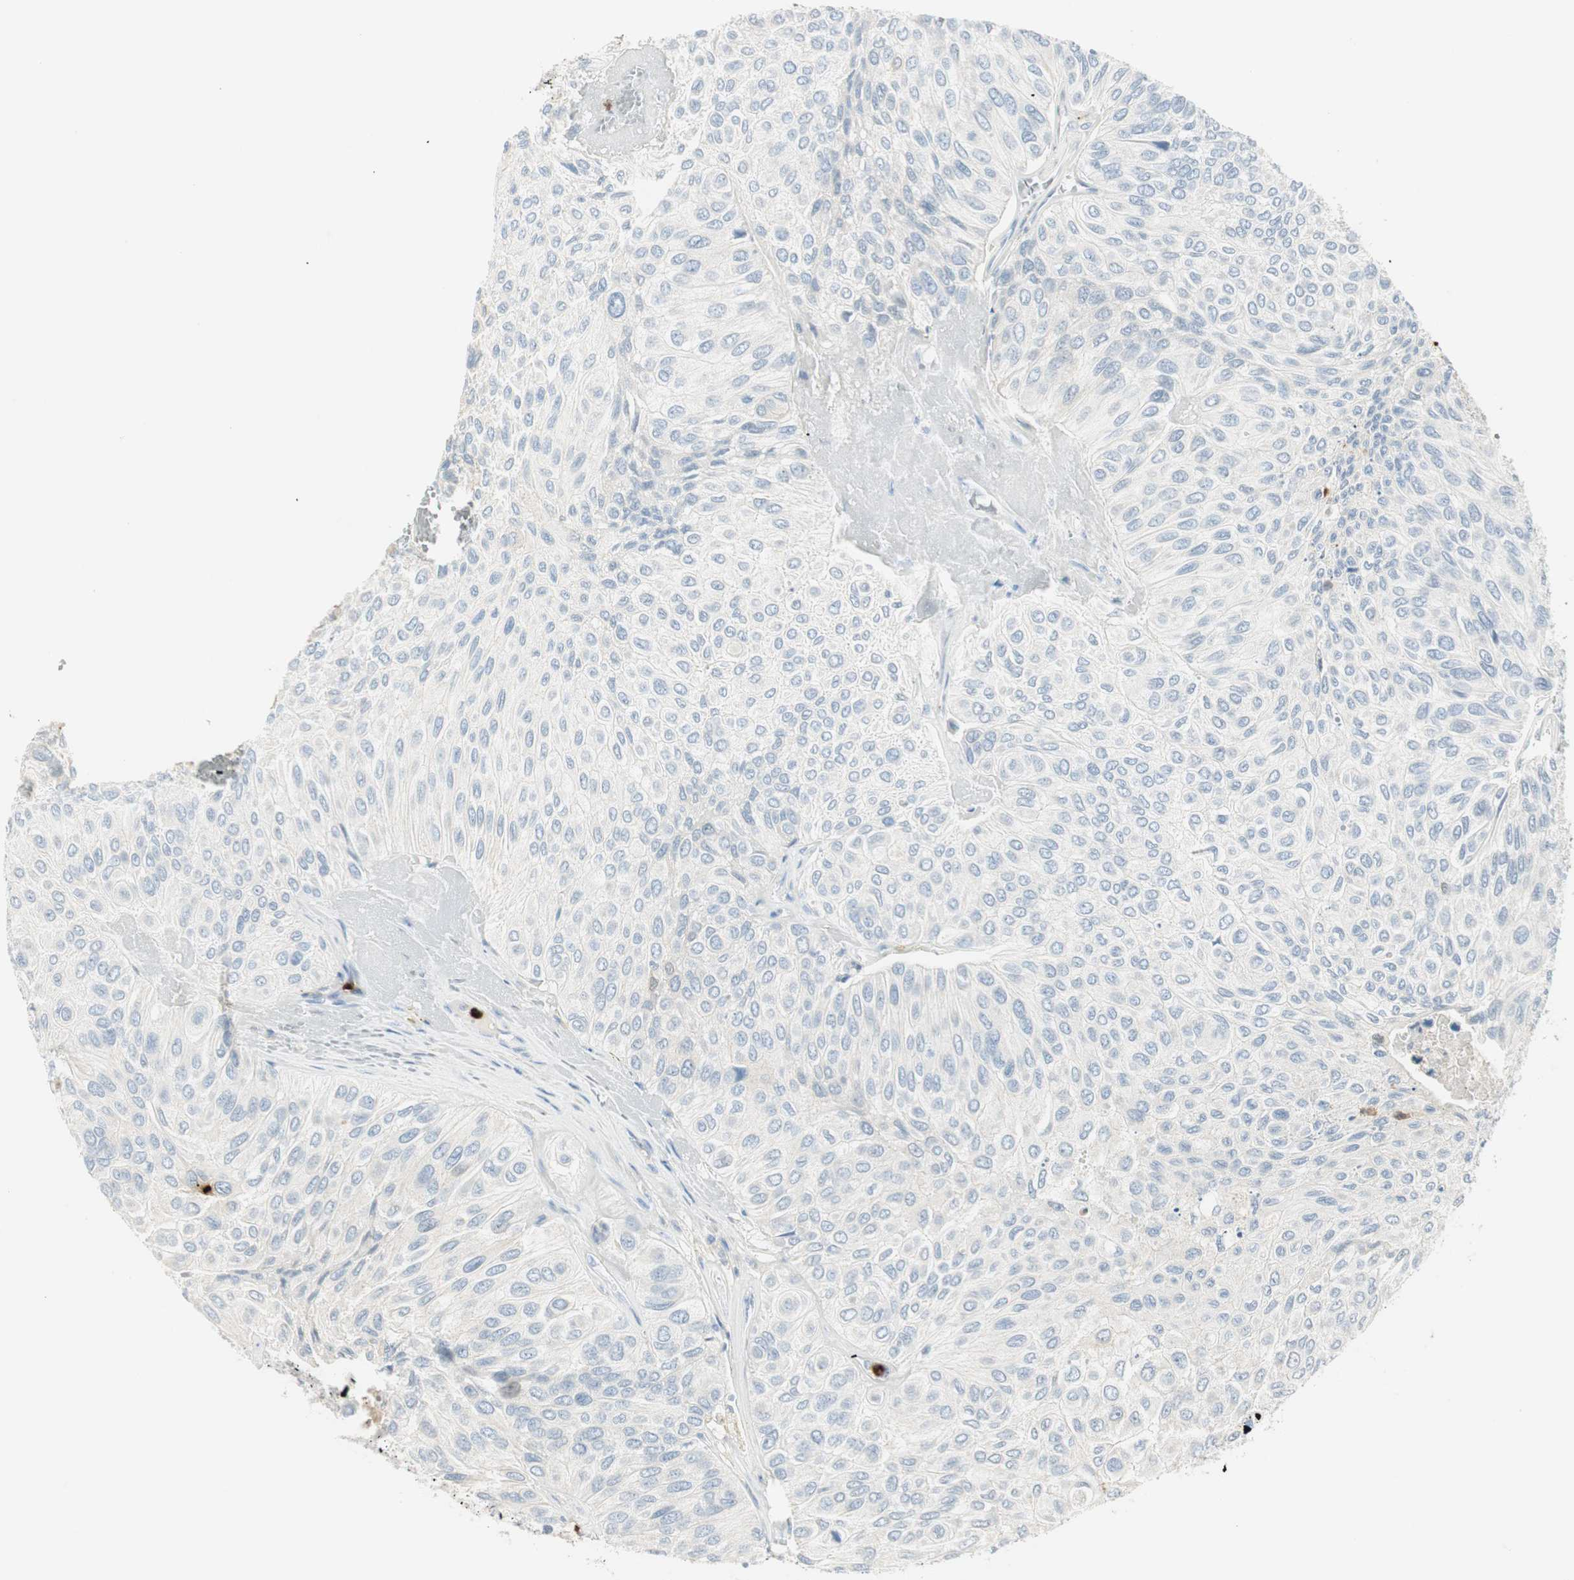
{"staining": {"intensity": "negative", "quantity": "none", "location": "none"}, "tissue": "urothelial cancer", "cell_type": "Tumor cells", "image_type": "cancer", "snomed": [{"axis": "morphology", "description": "Urothelial carcinoma, High grade"}, {"axis": "topography", "description": "Urinary bladder"}], "caption": "There is no significant positivity in tumor cells of urothelial cancer.", "gene": "PRTN3", "patient": {"sex": "male", "age": 66}}